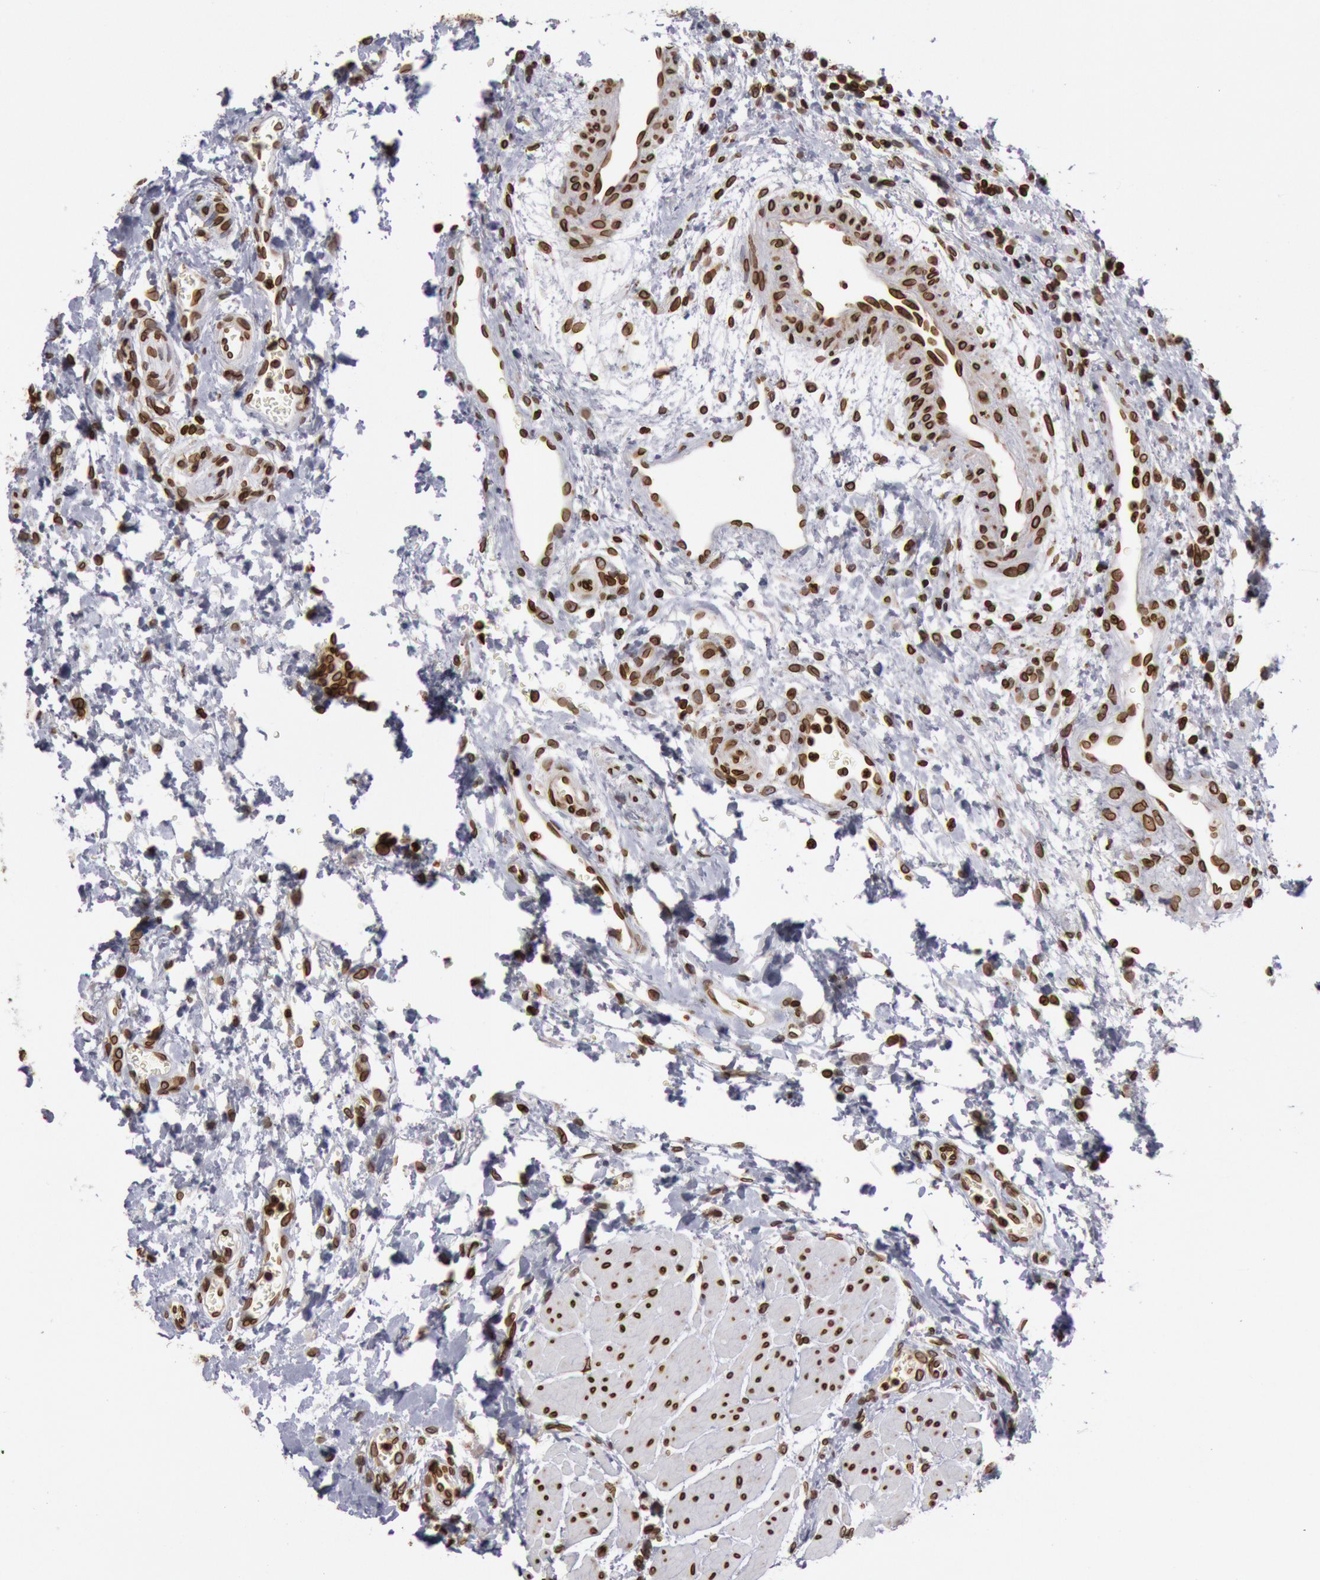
{"staining": {"intensity": "strong", "quantity": ">75%", "location": "nuclear"}, "tissue": "urinary bladder", "cell_type": "Urothelial cells", "image_type": "normal", "snomed": [{"axis": "morphology", "description": "Normal tissue, NOS"}, {"axis": "topography", "description": "Smooth muscle"}, {"axis": "topography", "description": "Urinary bladder"}], "caption": "This image demonstrates immunohistochemistry (IHC) staining of normal urinary bladder, with high strong nuclear staining in about >75% of urothelial cells.", "gene": "SUN2", "patient": {"sex": "male", "age": 35}}